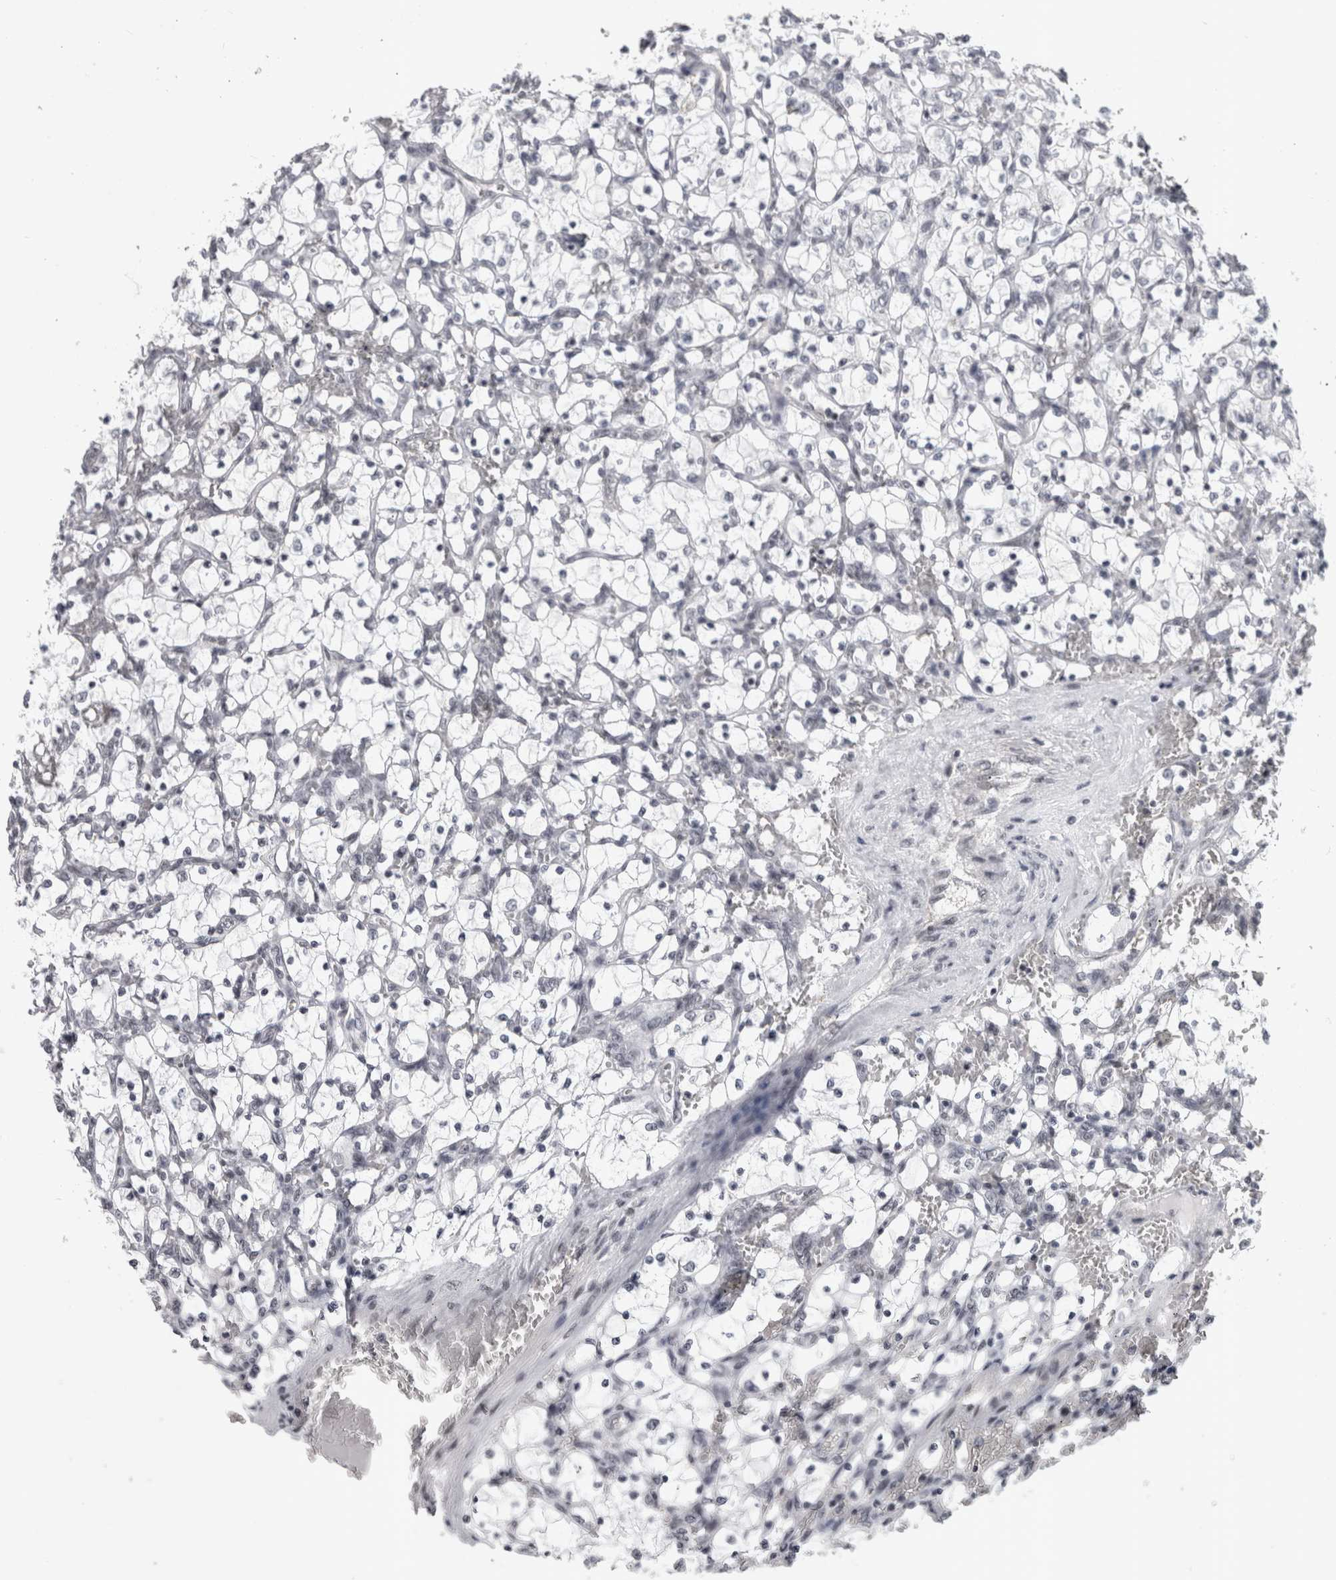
{"staining": {"intensity": "negative", "quantity": "none", "location": "none"}, "tissue": "renal cancer", "cell_type": "Tumor cells", "image_type": "cancer", "snomed": [{"axis": "morphology", "description": "Adenocarcinoma, NOS"}, {"axis": "topography", "description": "Kidney"}], "caption": "An immunohistochemistry photomicrograph of adenocarcinoma (renal) is shown. There is no staining in tumor cells of adenocarcinoma (renal). (Brightfield microscopy of DAB immunohistochemistry (IHC) at high magnification).", "gene": "ARID4B", "patient": {"sex": "female", "age": 69}}